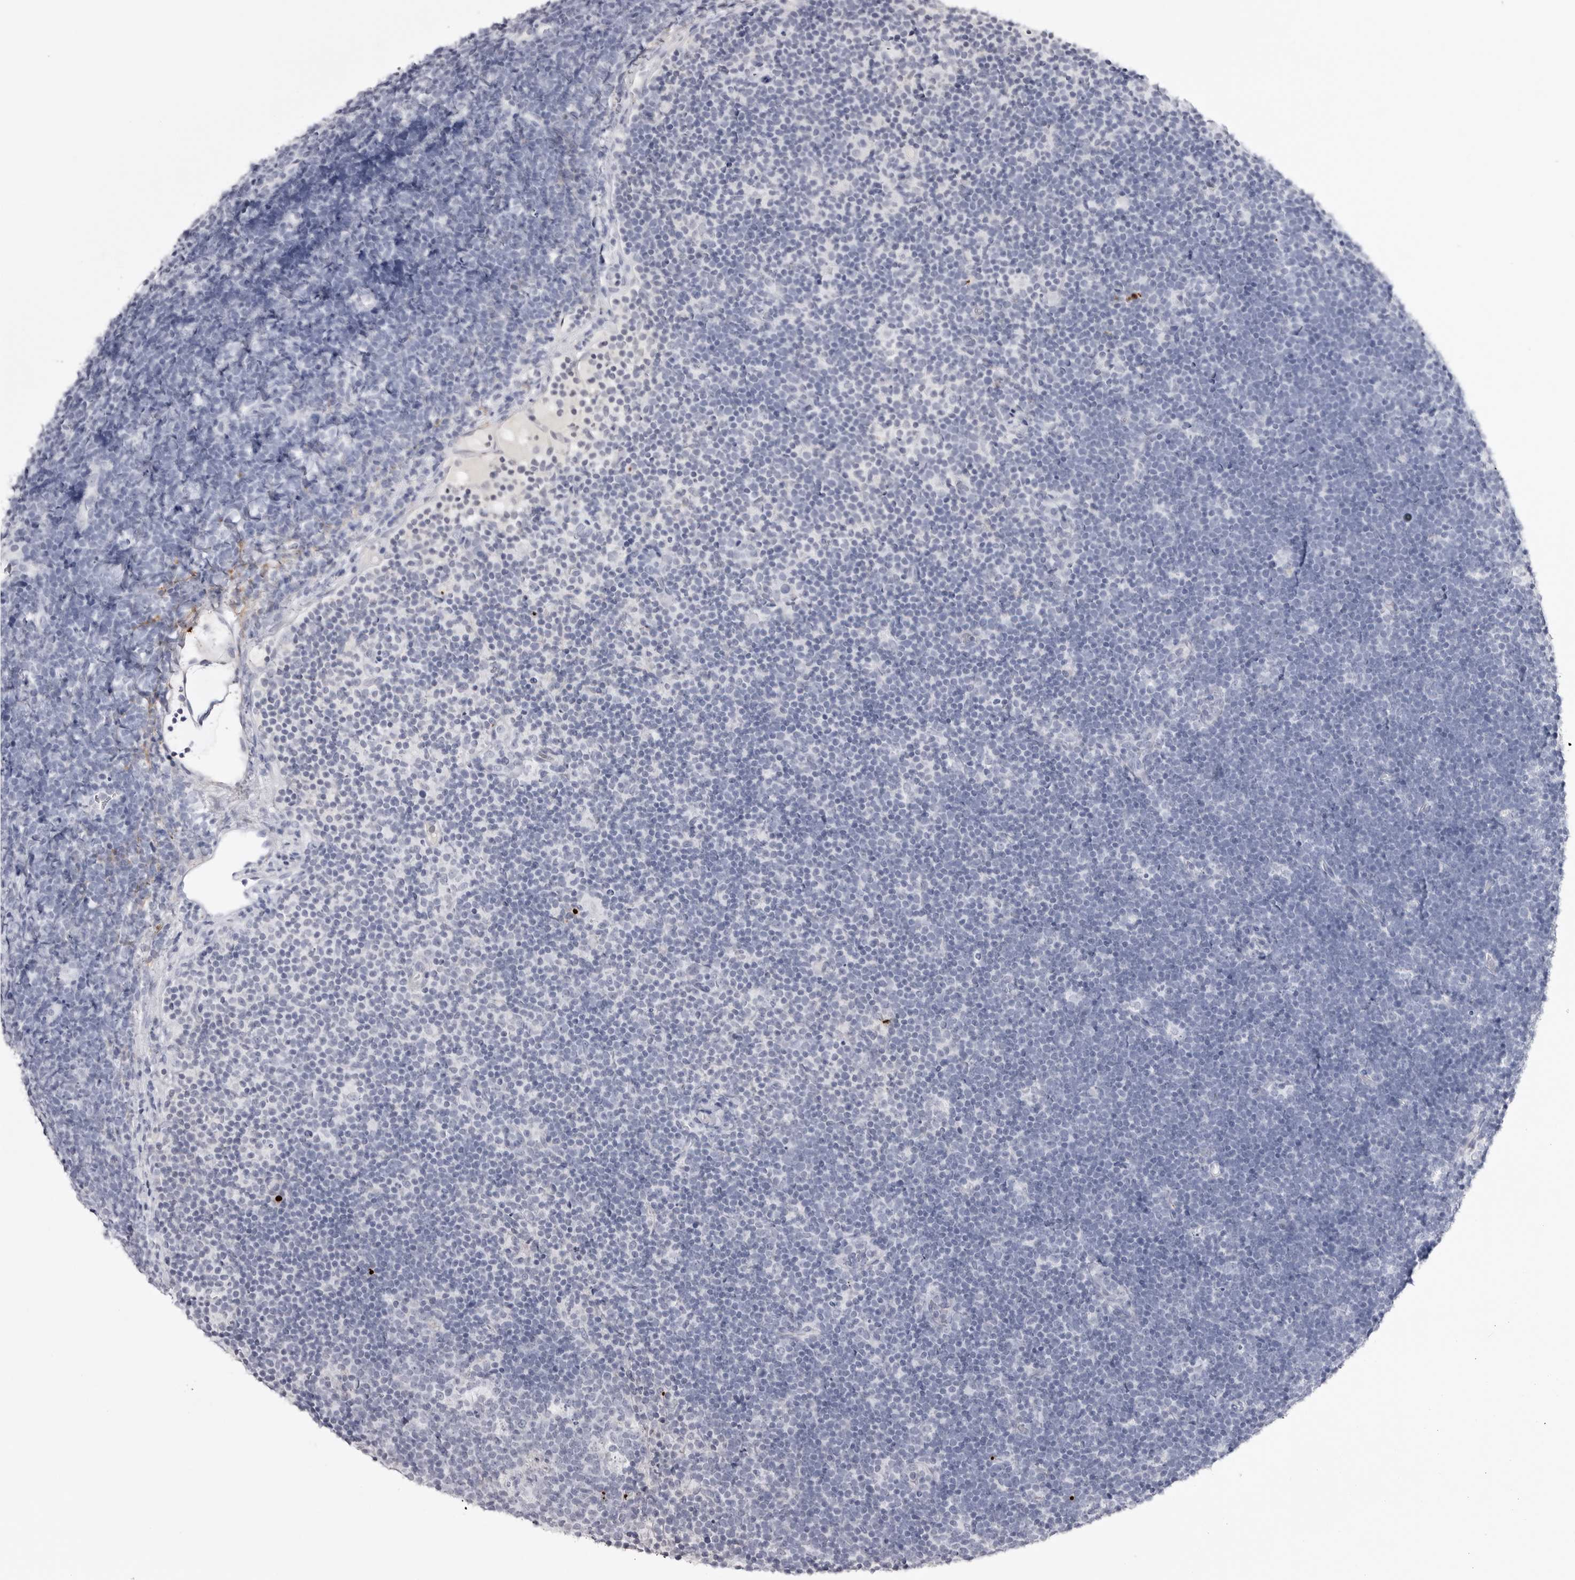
{"staining": {"intensity": "negative", "quantity": "none", "location": "none"}, "tissue": "lymphoma", "cell_type": "Tumor cells", "image_type": "cancer", "snomed": [{"axis": "morphology", "description": "Malignant lymphoma, non-Hodgkin's type, High grade"}, {"axis": "topography", "description": "Lymph node"}], "caption": "Protein analysis of lymphoma displays no significant positivity in tumor cells.", "gene": "COL26A1", "patient": {"sex": "male", "age": 13}}